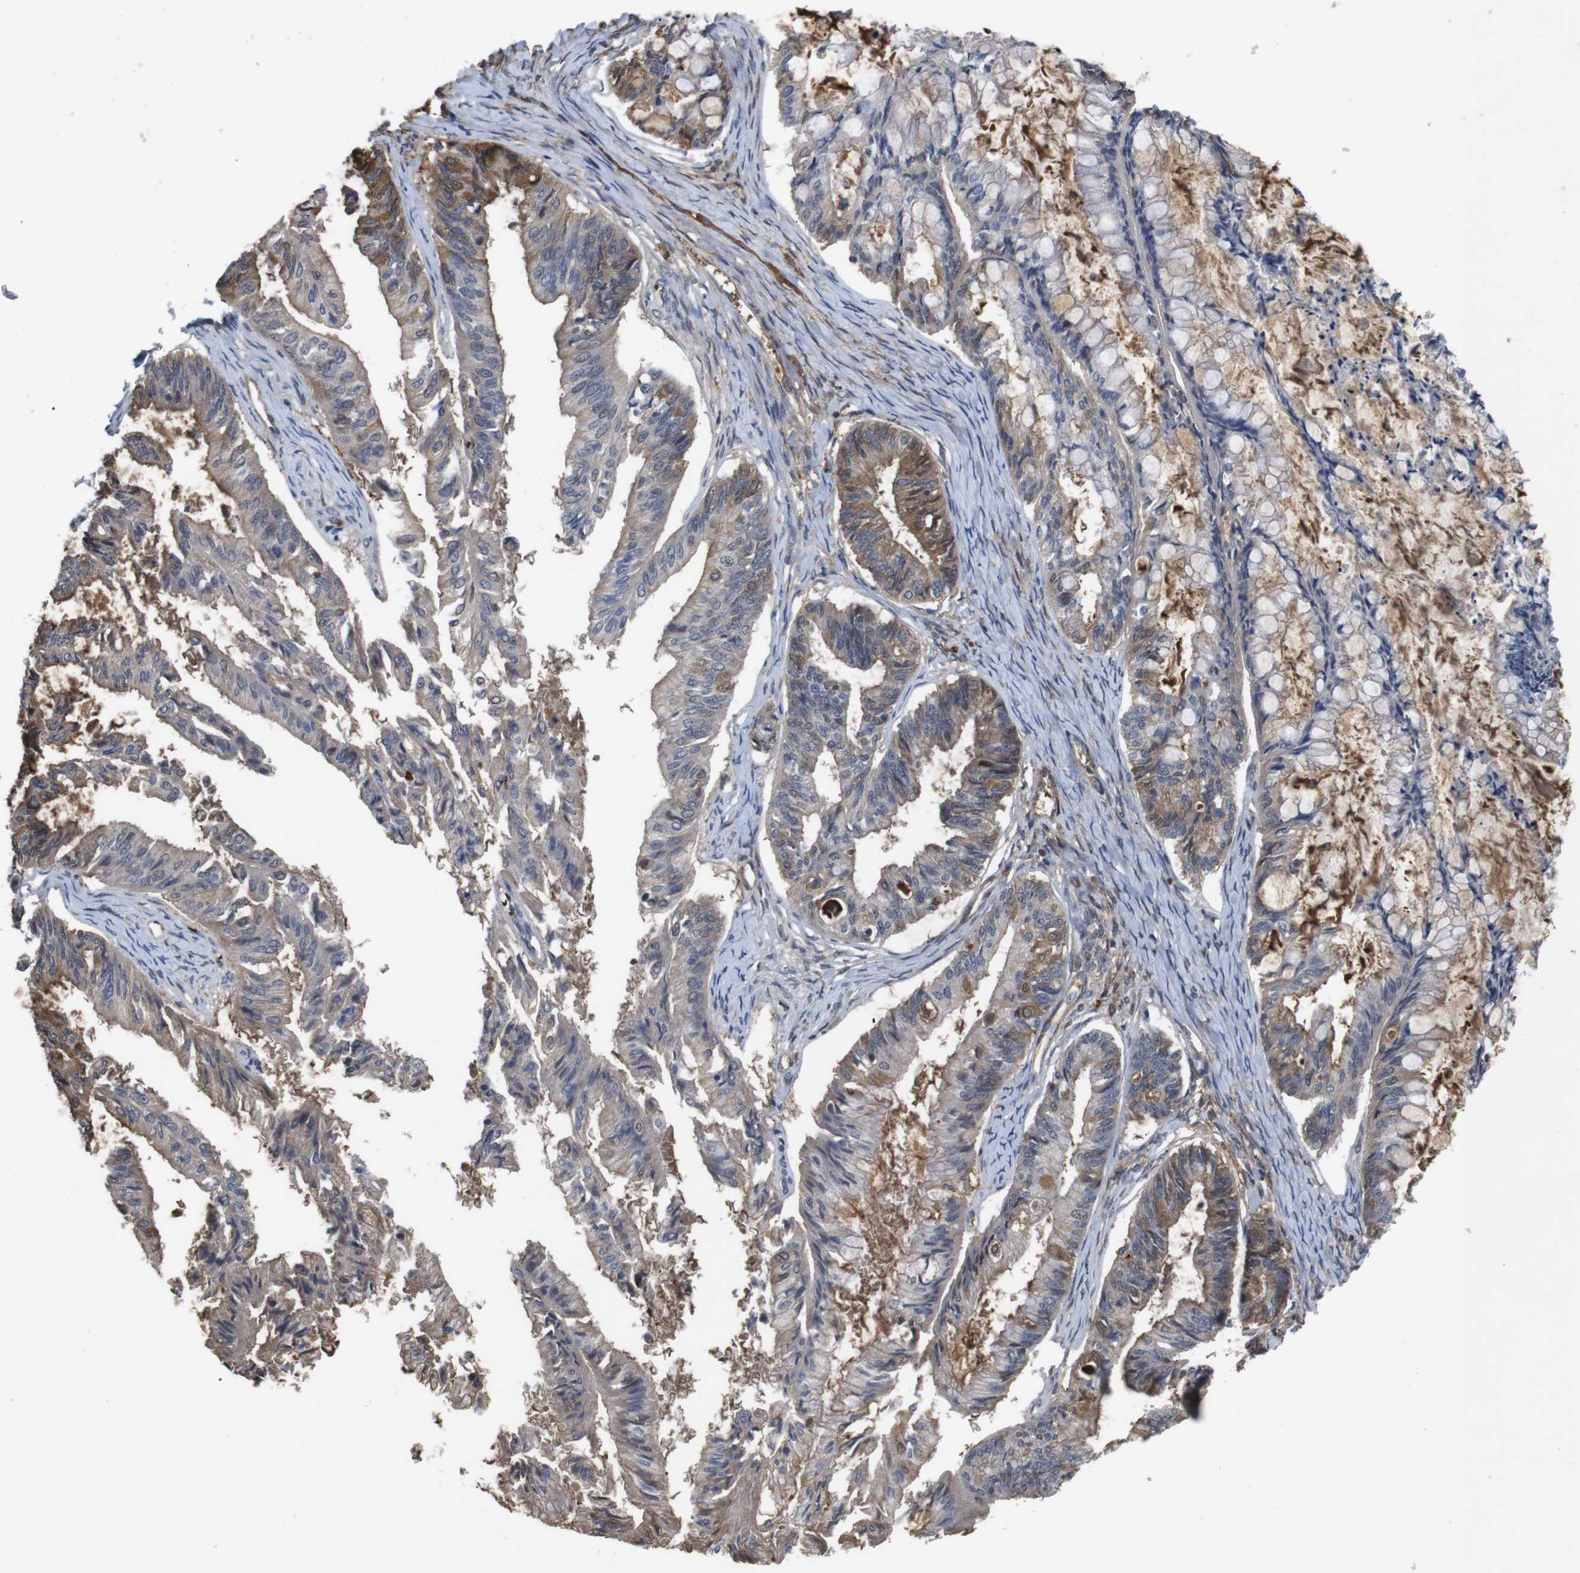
{"staining": {"intensity": "moderate", "quantity": "25%-75%", "location": "cytoplasmic/membranous"}, "tissue": "ovarian cancer", "cell_type": "Tumor cells", "image_type": "cancer", "snomed": [{"axis": "morphology", "description": "Cystadenocarcinoma, mucinous, NOS"}, {"axis": "topography", "description": "Ovary"}], "caption": "This is a micrograph of IHC staining of ovarian mucinous cystadenocarcinoma, which shows moderate positivity in the cytoplasmic/membranous of tumor cells.", "gene": "SPTB", "patient": {"sex": "female", "age": 57}}